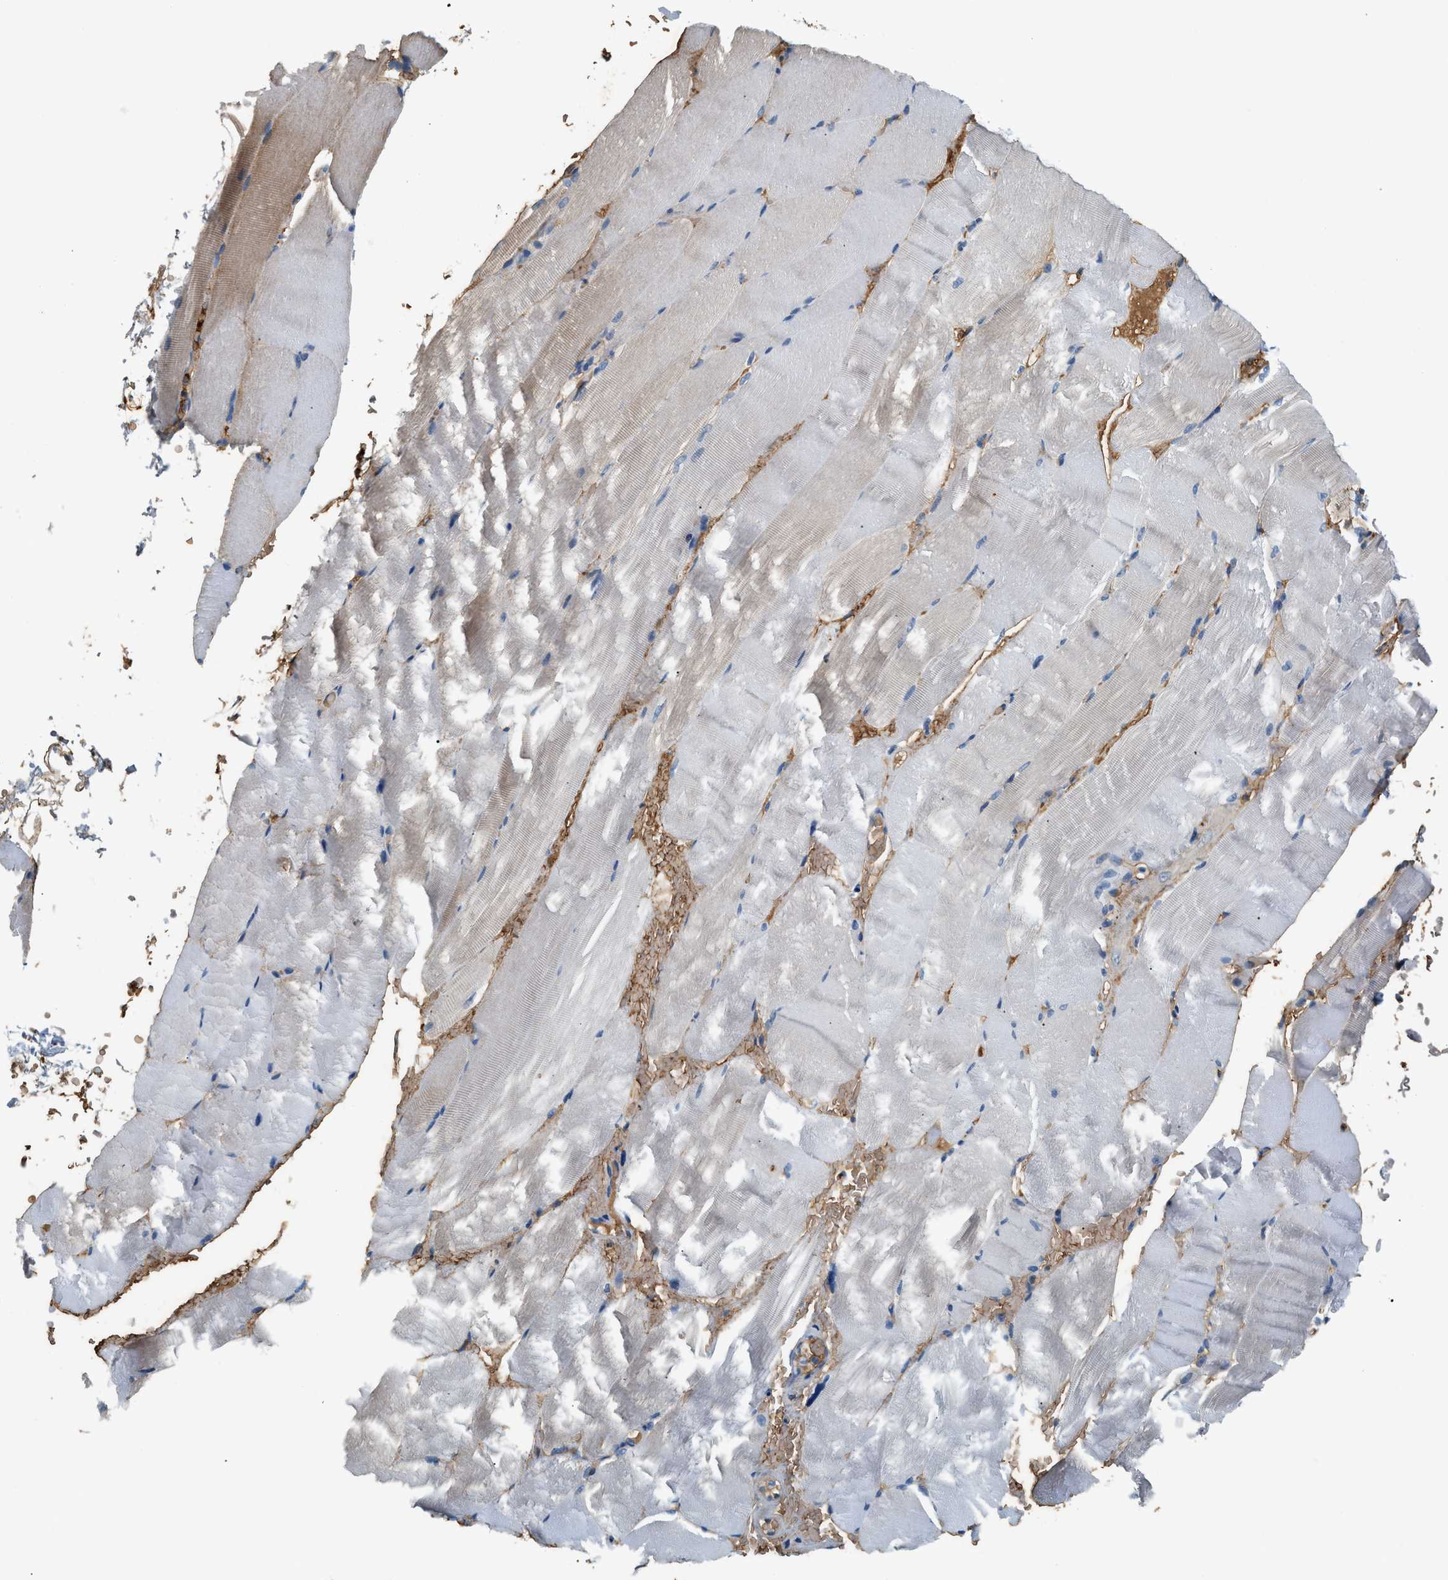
{"staining": {"intensity": "weak", "quantity": "<25%", "location": "cytoplasmic/membranous"}, "tissue": "skeletal muscle", "cell_type": "Myocytes", "image_type": "normal", "snomed": [{"axis": "morphology", "description": "Normal tissue, NOS"}, {"axis": "topography", "description": "Skeletal muscle"}, {"axis": "topography", "description": "Parathyroid gland"}], "caption": "This is a micrograph of immunohistochemistry (IHC) staining of benign skeletal muscle, which shows no staining in myocytes. (Brightfield microscopy of DAB (3,3'-diaminobenzidine) immunohistochemistry at high magnification).", "gene": "CYTH2", "patient": {"sex": "female", "age": 37}}